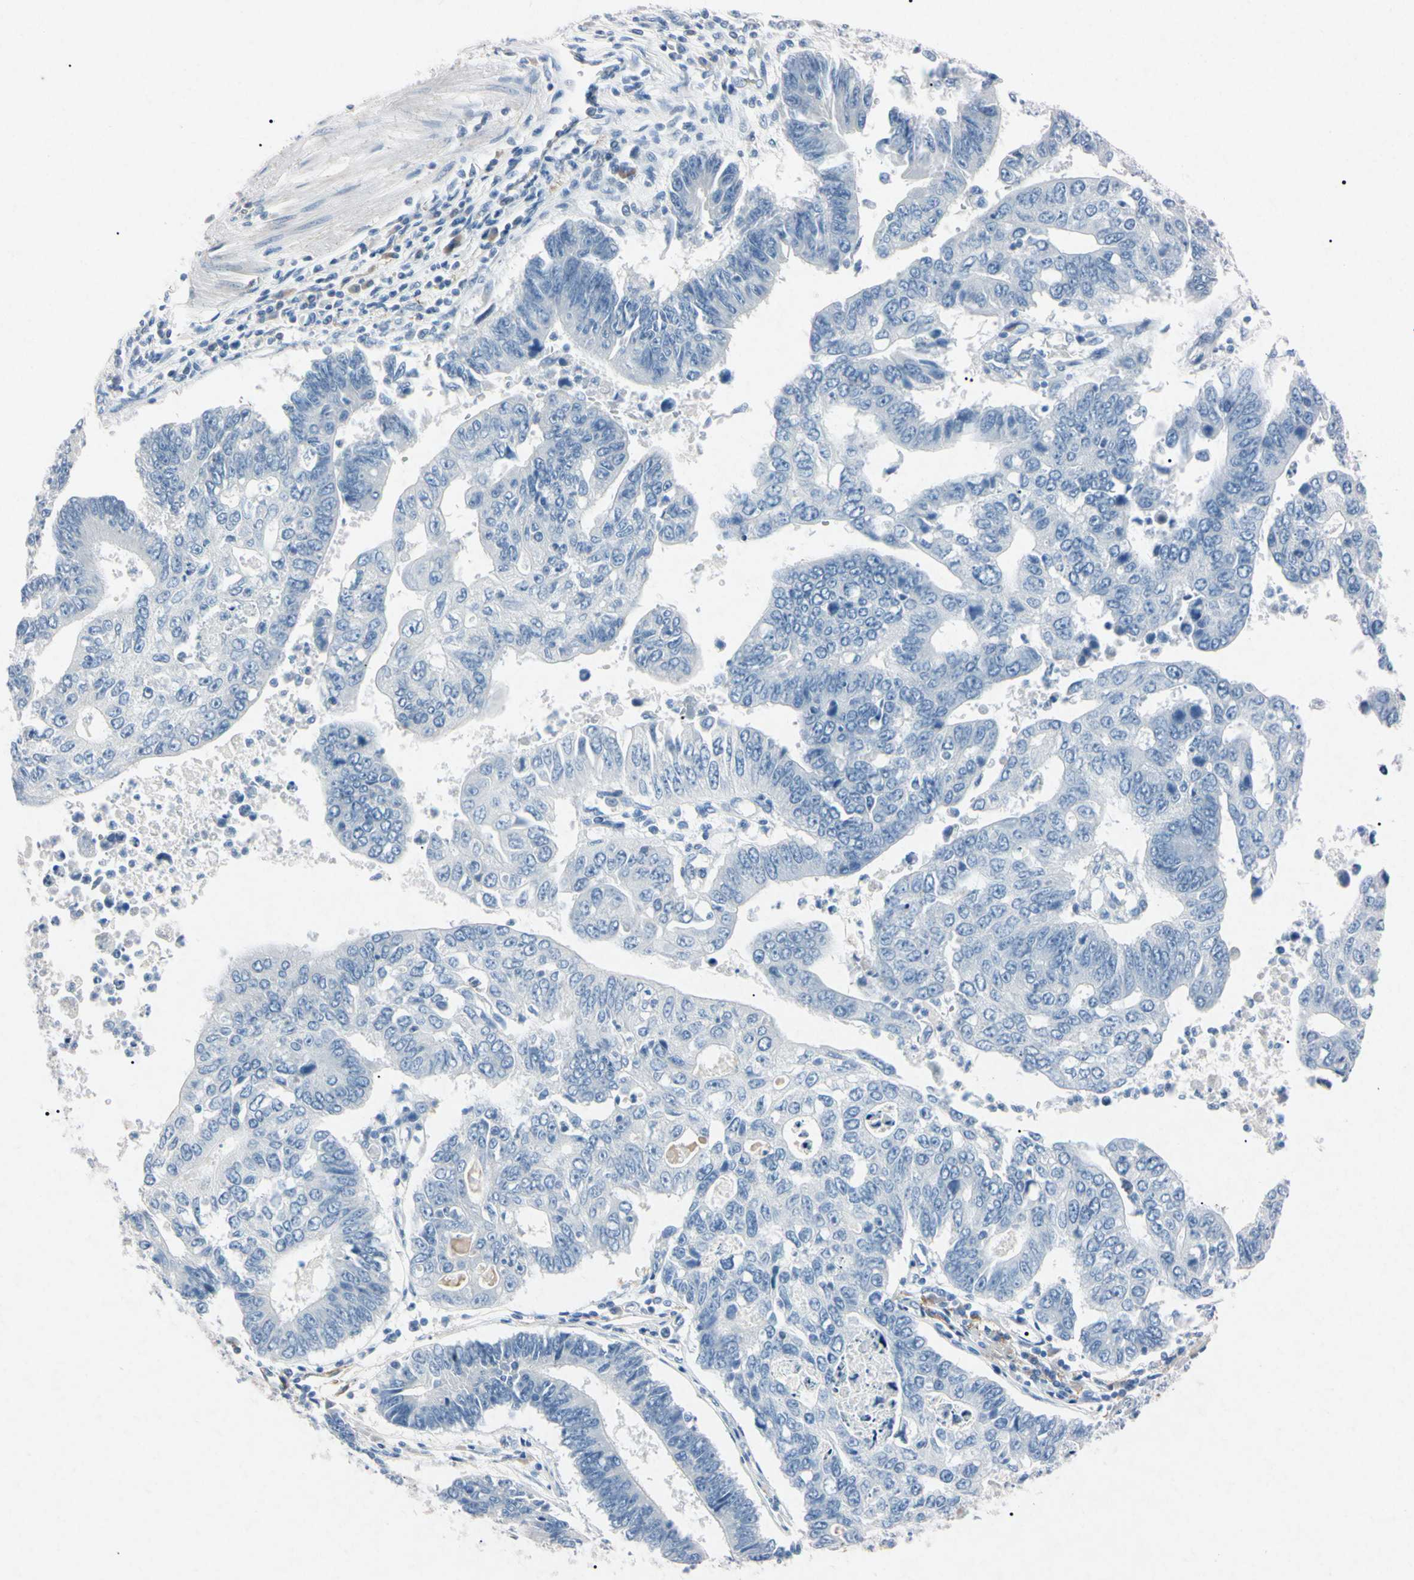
{"staining": {"intensity": "negative", "quantity": "none", "location": "none"}, "tissue": "stomach cancer", "cell_type": "Tumor cells", "image_type": "cancer", "snomed": [{"axis": "morphology", "description": "Adenocarcinoma, NOS"}, {"axis": "topography", "description": "Stomach"}], "caption": "Histopathology image shows no significant protein positivity in tumor cells of stomach cancer (adenocarcinoma).", "gene": "ELN", "patient": {"sex": "male", "age": 59}}